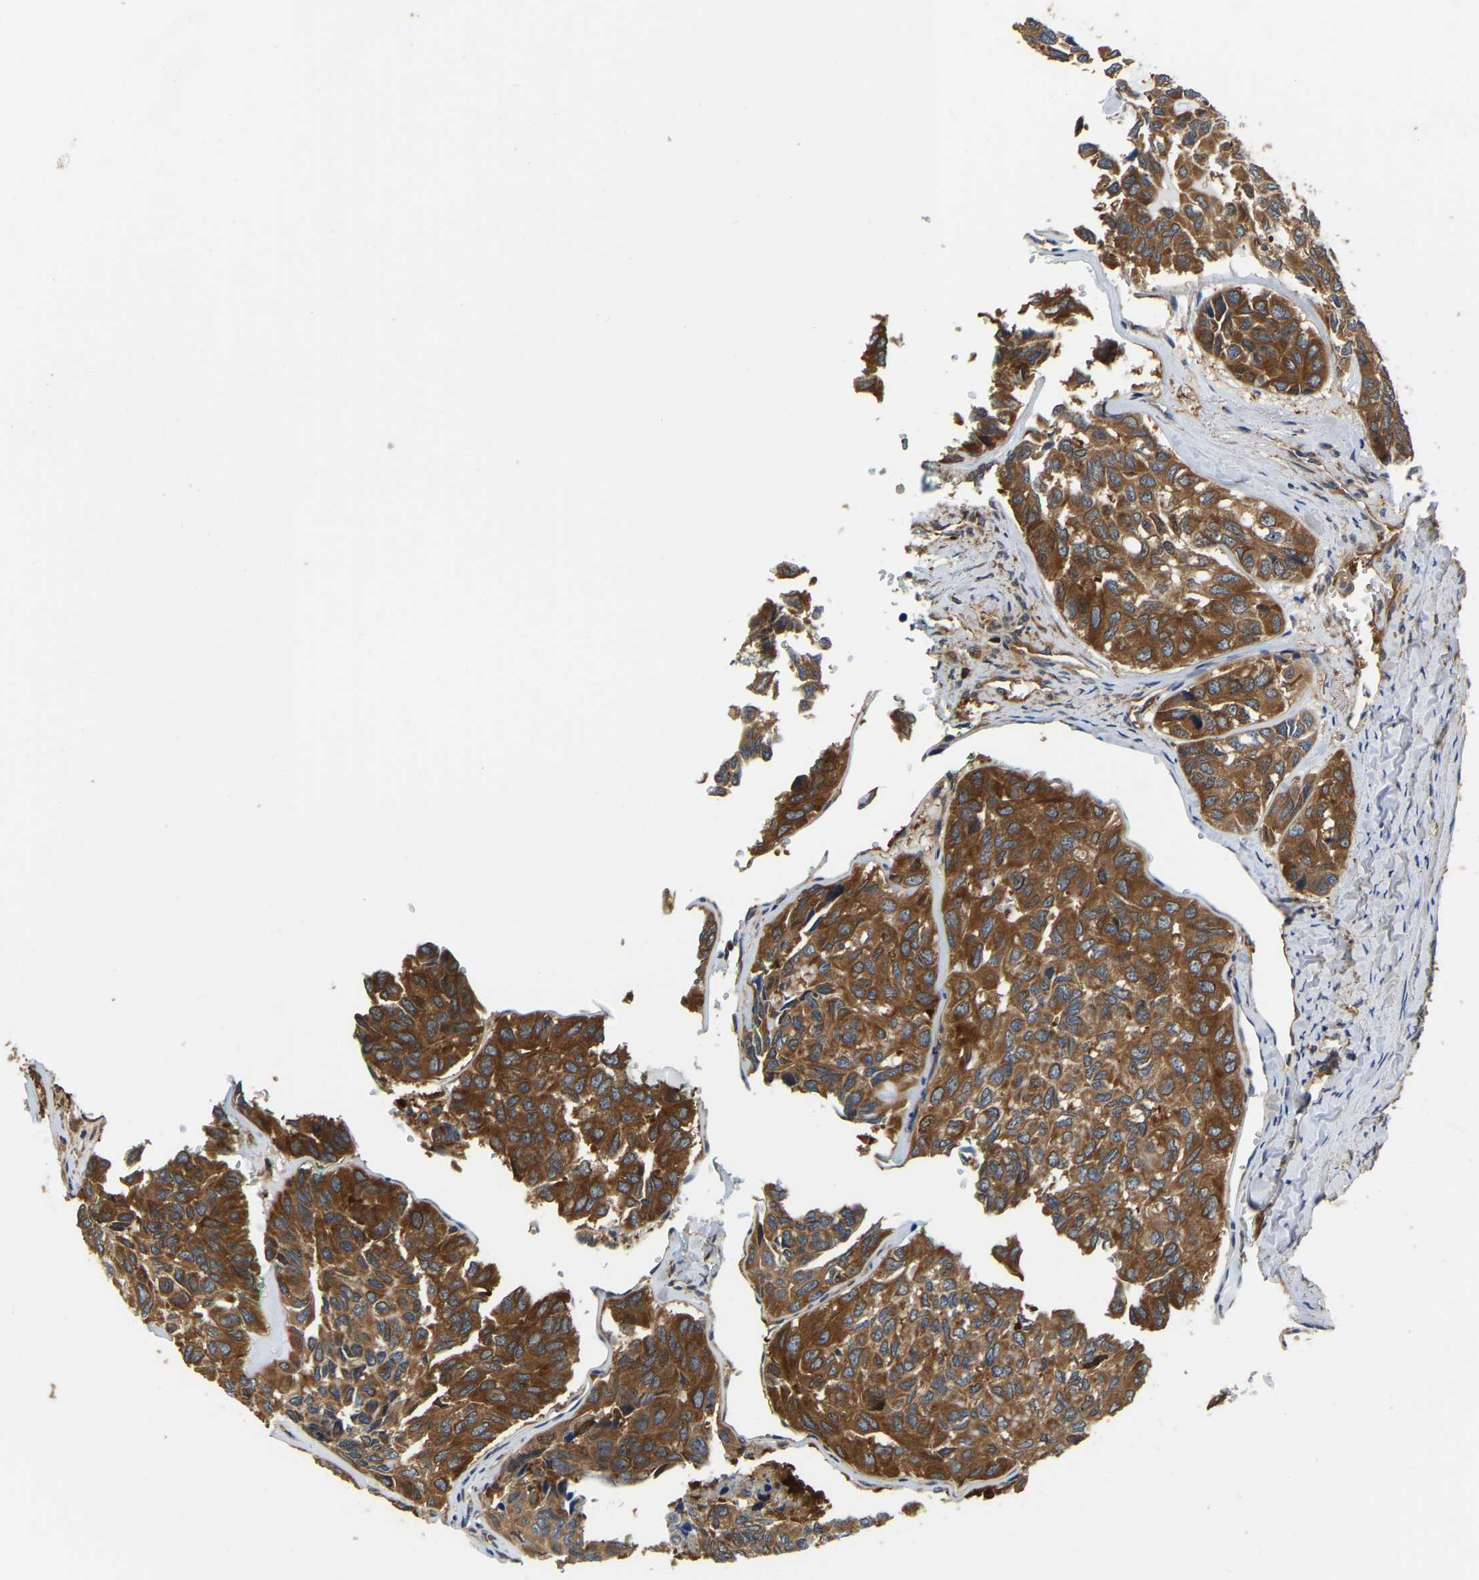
{"staining": {"intensity": "strong", "quantity": ">75%", "location": "cytoplasmic/membranous"}, "tissue": "head and neck cancer", "cell_type": "Tumor cells", "image_type": "cancer", "snomed": [{"axis": "morphology", "description": "Adenocarcinoma, NOS"}, {"axis": "topography", "description": "Salivary gland, NOS"}, {"axis": "topography", "description": "Head-Neck"}], "caption": "Head and neck cancer (adenocarcinoma) stained for a protein (brown) displays strong cytoplasmic/membranous positive expression in about >75% of tumor cells.", "gene": "GARS1", "patient": {"sex": "female", "age": 76}}